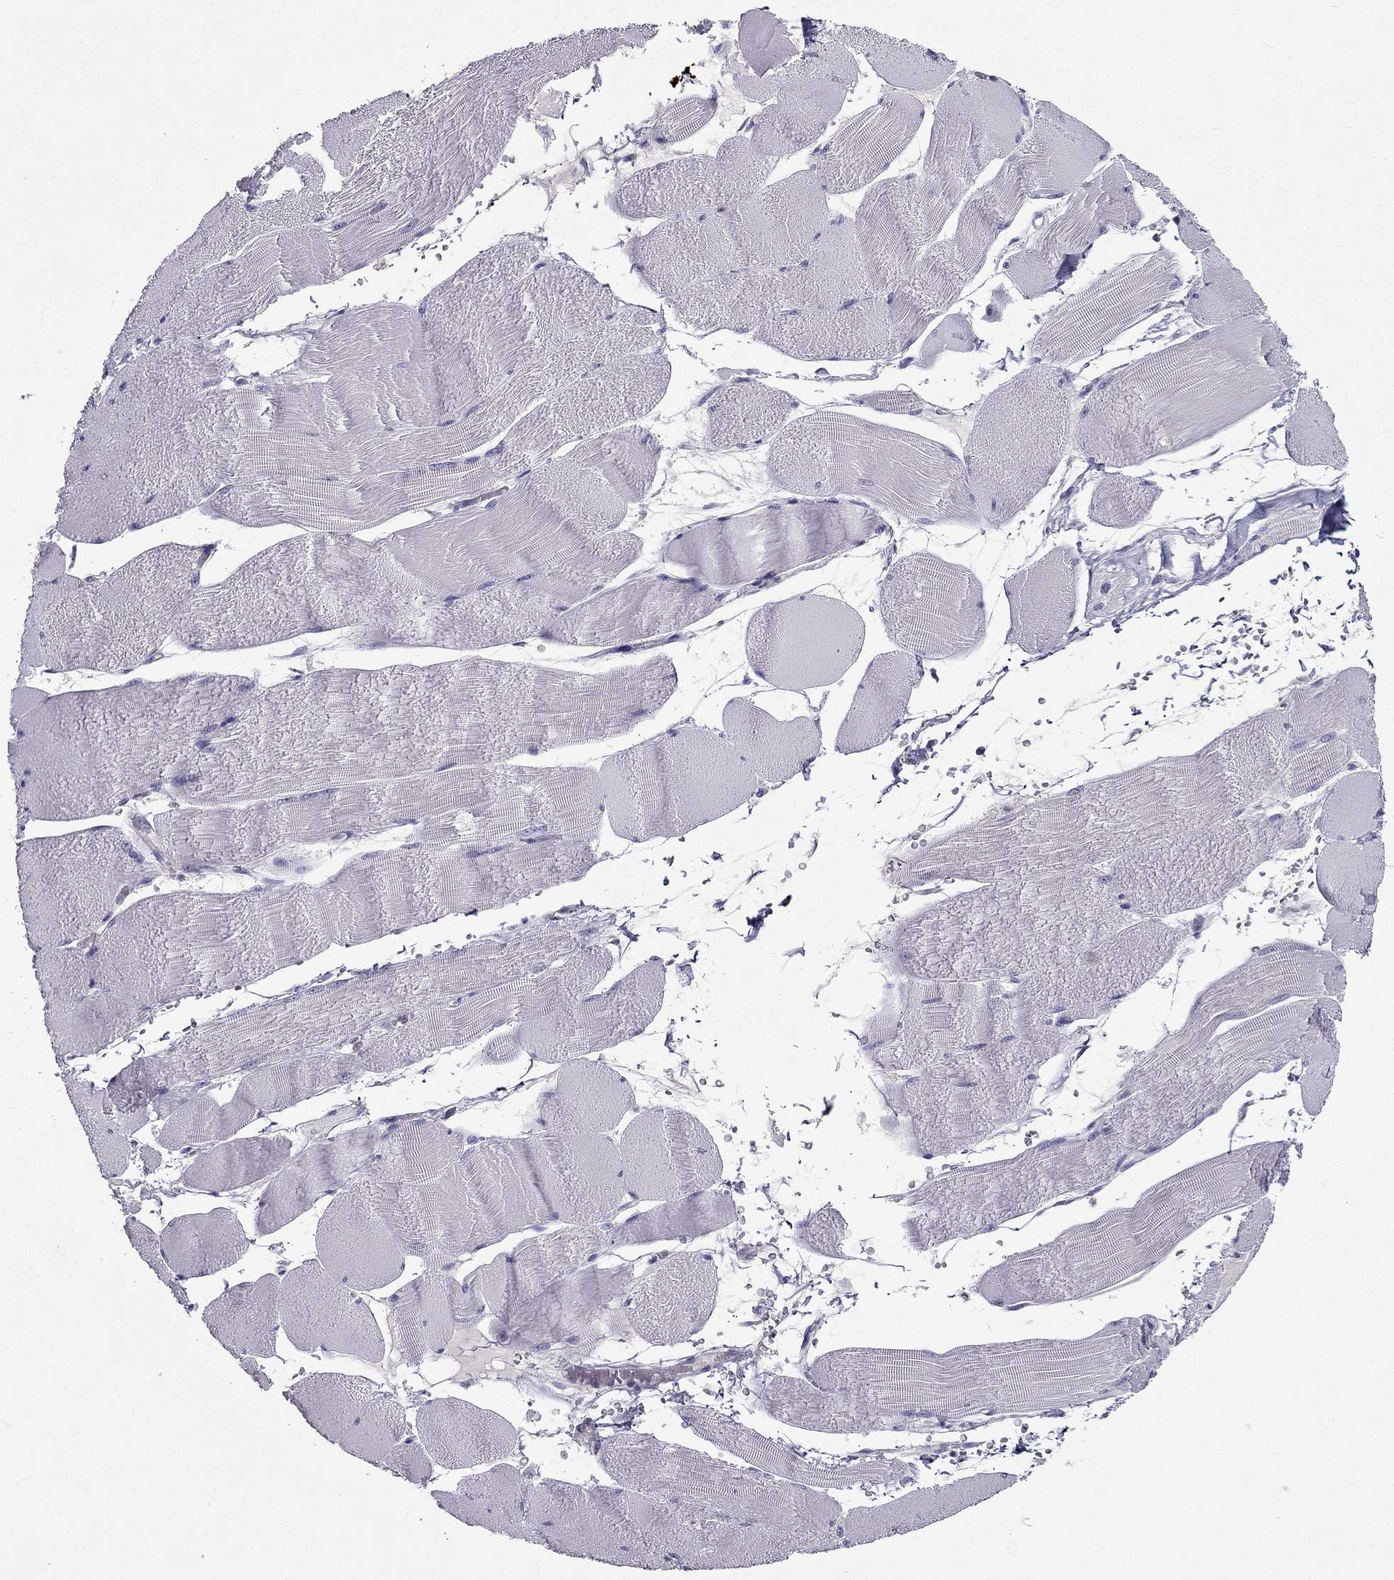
{"staining": {"intensity": "negative", "quantity": "none", "location": "none"}, "tissue": "skeletal muscle", "cell_type": "Myocytes", "image_type": "normal", "snomed": [{"axis": "morphology", "description": "Normal tissue, NOS"}, {"axis": "topography", "description": "Skeletal muscle"}], "caption": "High power microscopy micrograph of an IHC micrograph of benign skeletal muscle, revealing no significant staining in myocytes. (DAB immunohistochemistry, high magnification).", "gene": "AAK1", "patient": {"sex": "male", "age": 56}}